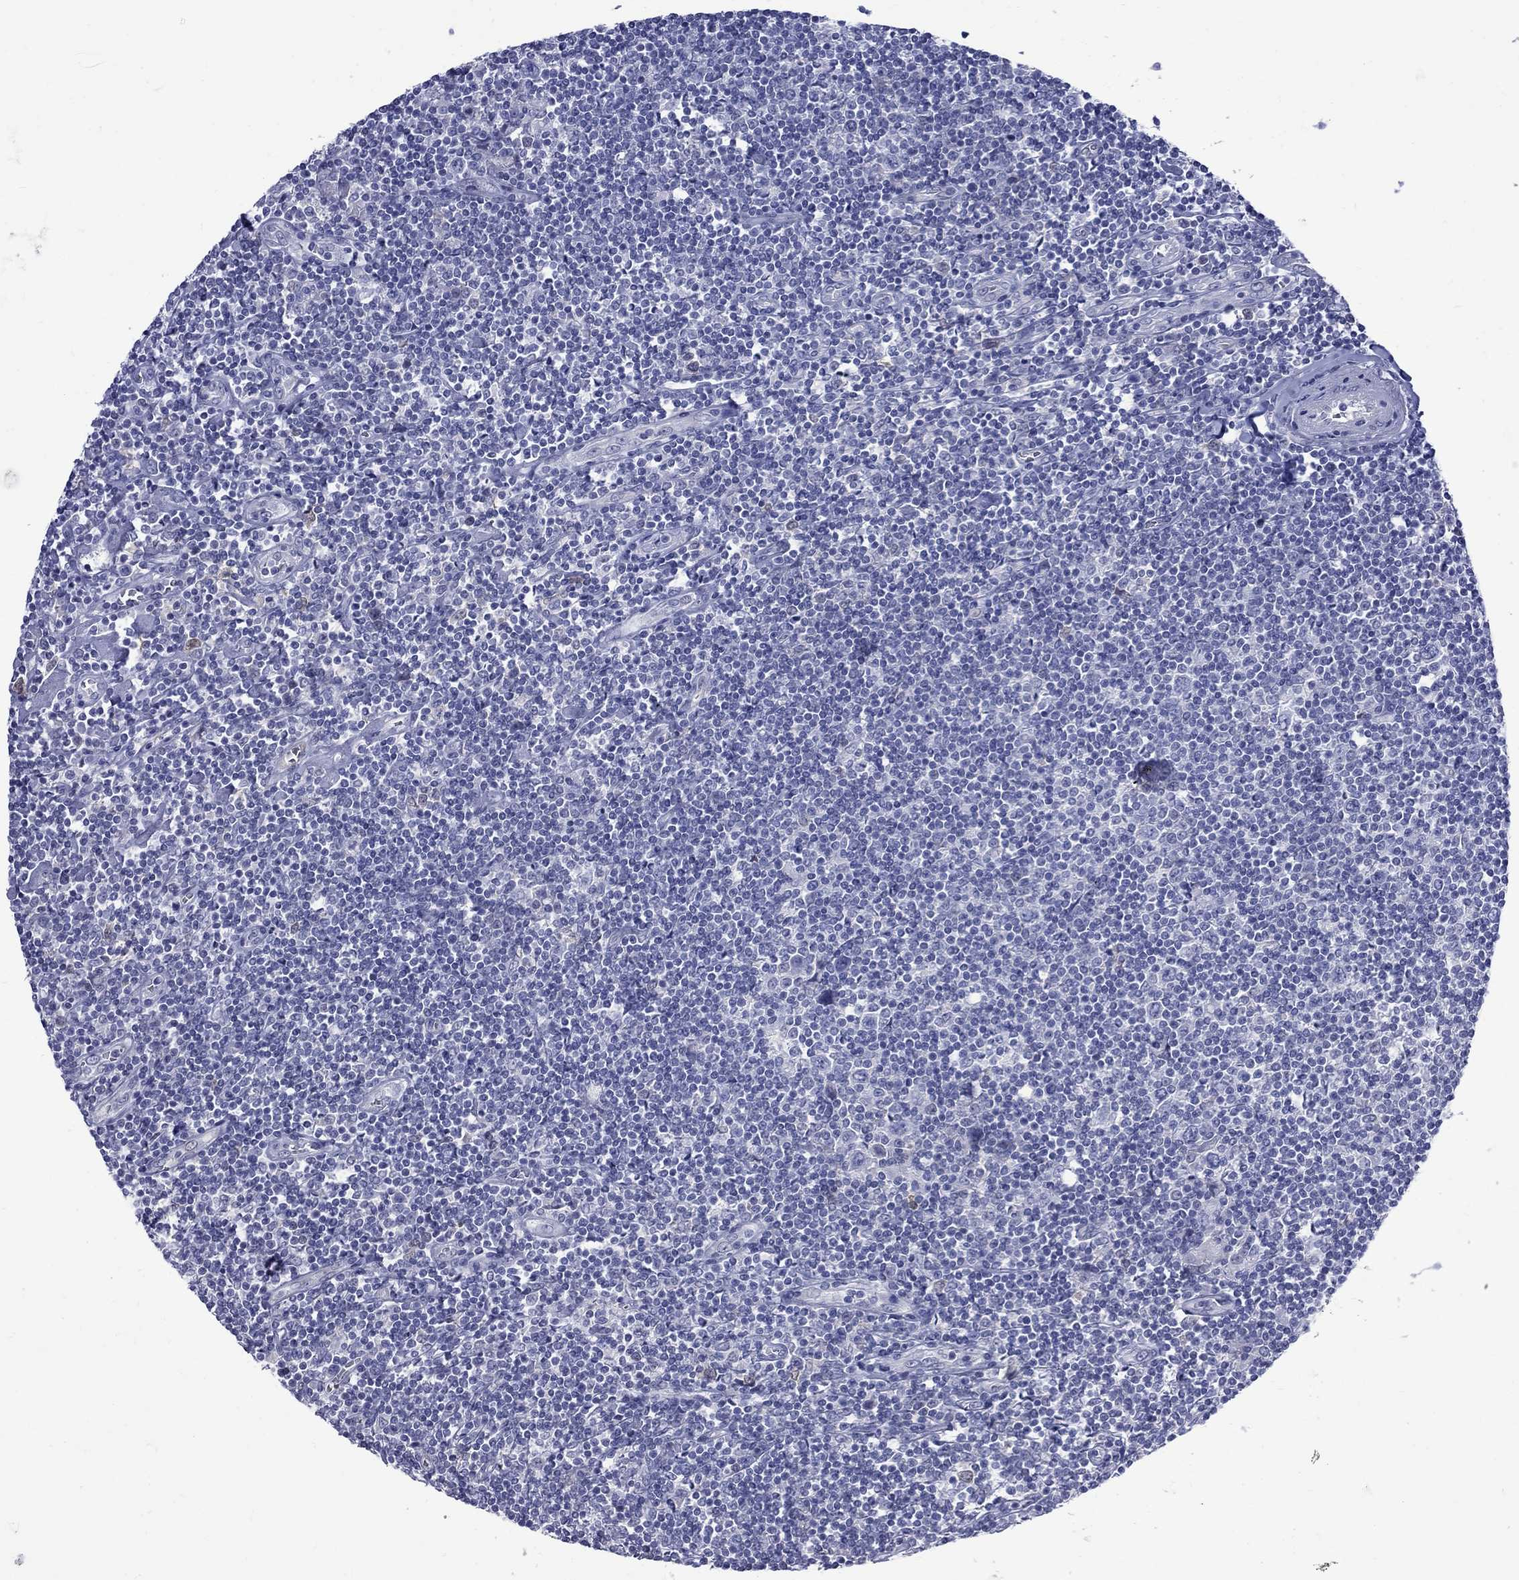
{"staining": {"intensity": "negative", "quantity": "none", "location": "none"}, "tissue": "lymphoma", "cell_type": "Tumor cells", "image_type": "cancer", "snomed": [{"axis": "morphology", "description": "Hodgkin's disease, NOS"}, {"axis": "topography", "description": "Lymph node"}], "caption": "Immunohistochemical staining of human lymphoma exhibits no significant expression in tumor cells.", "gene": "CTNNBIP1", "patient": {"sex": "male", "age": 40}}